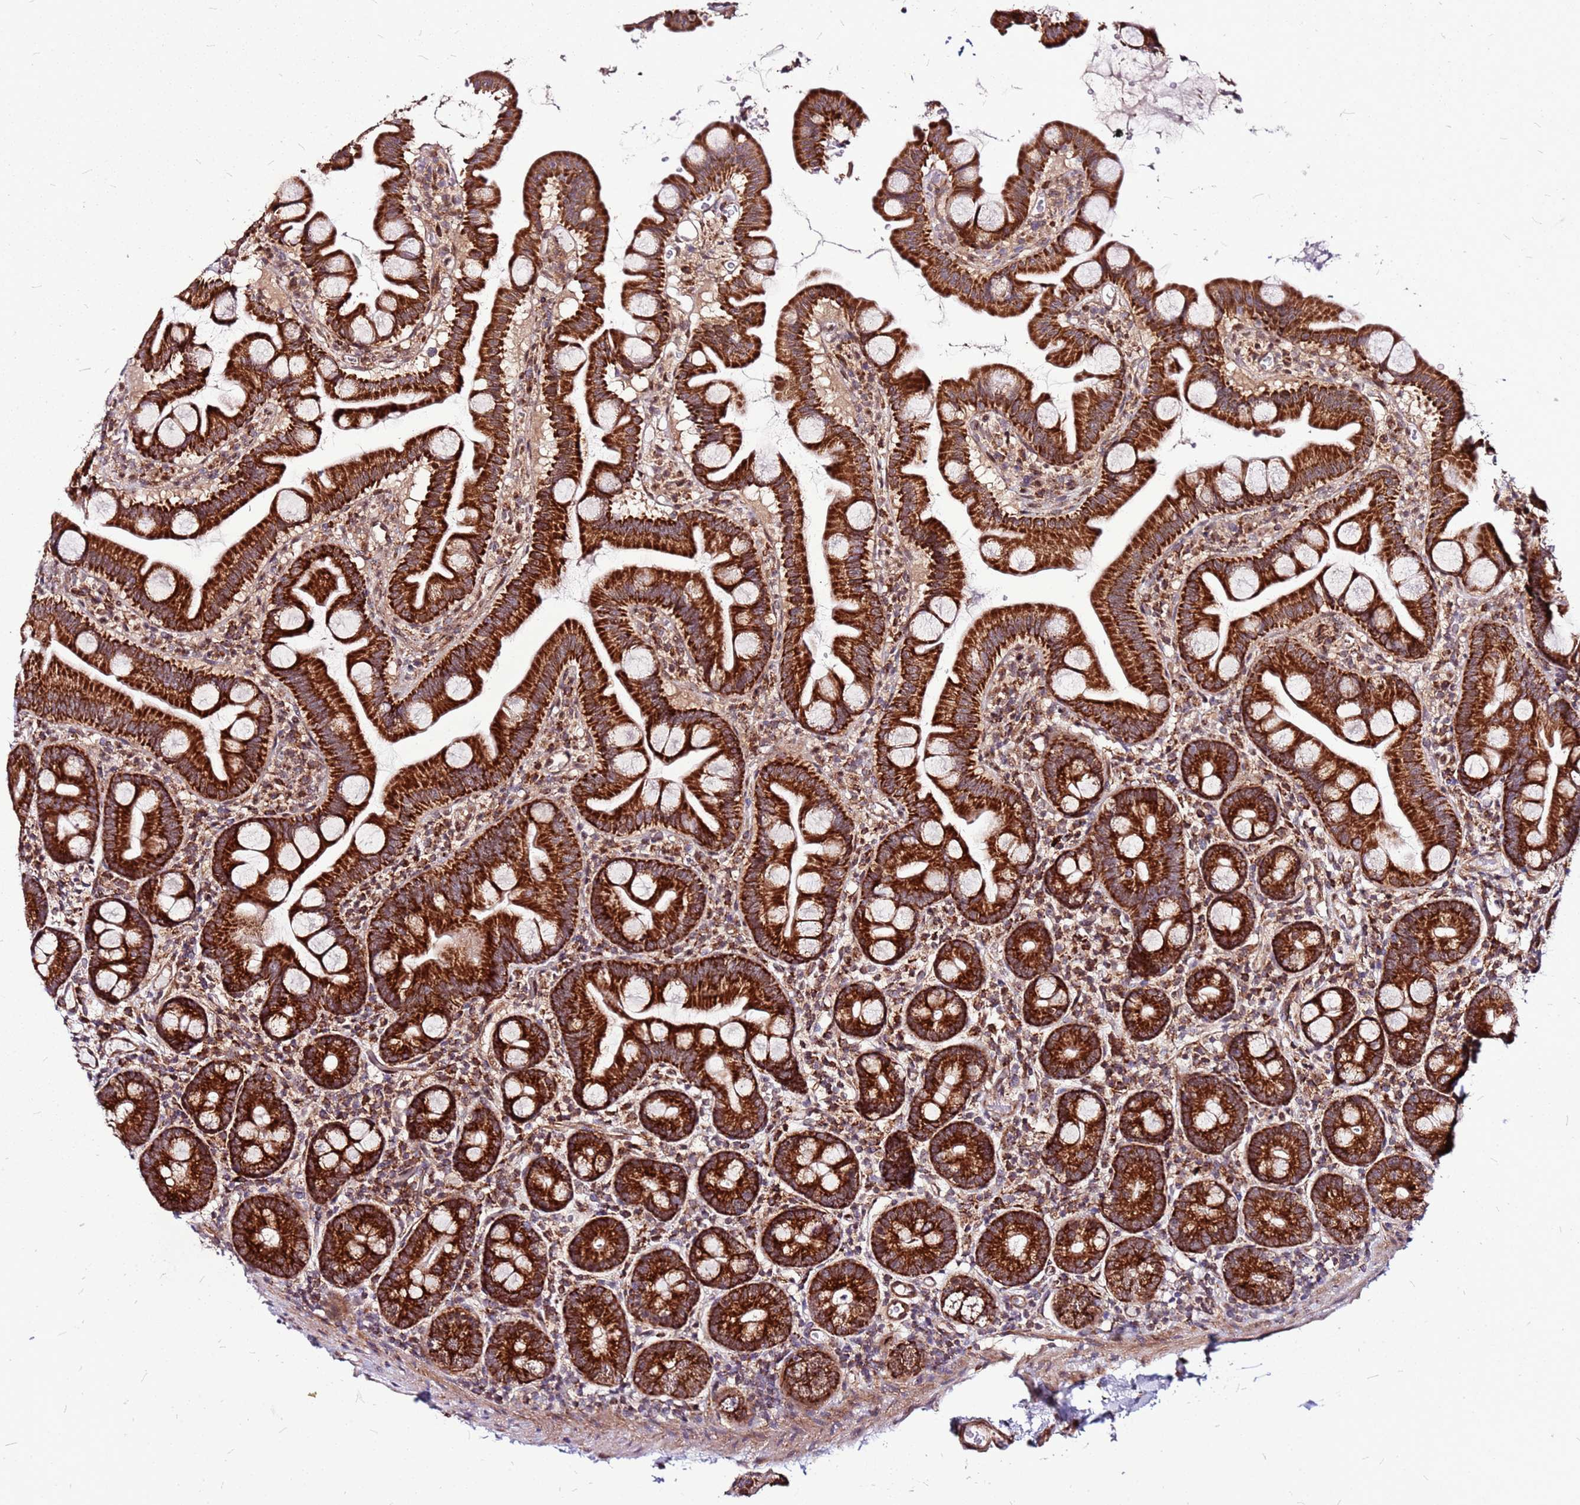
{"staining": {"intensity": "strong", "quantity": ">75%", "location": "cytoplasmic/membranous"}, "tissue": "small intestine", "cell_type": "Glandular cells", "image_type": "normal", "snomed": [{"axis": "morphology", "description": "Normal tissue, NOS"}, {"axis": "topography", "description": "Small intestine"}], "caption": "About >75% of glandular cells in benign small intestine reveal strong cytoplasmic/membranous protein staining as visualized by brown immunohistochemical staining.", "gene": "OR51T1", "patient": {"sex": "female", "age": 68}}